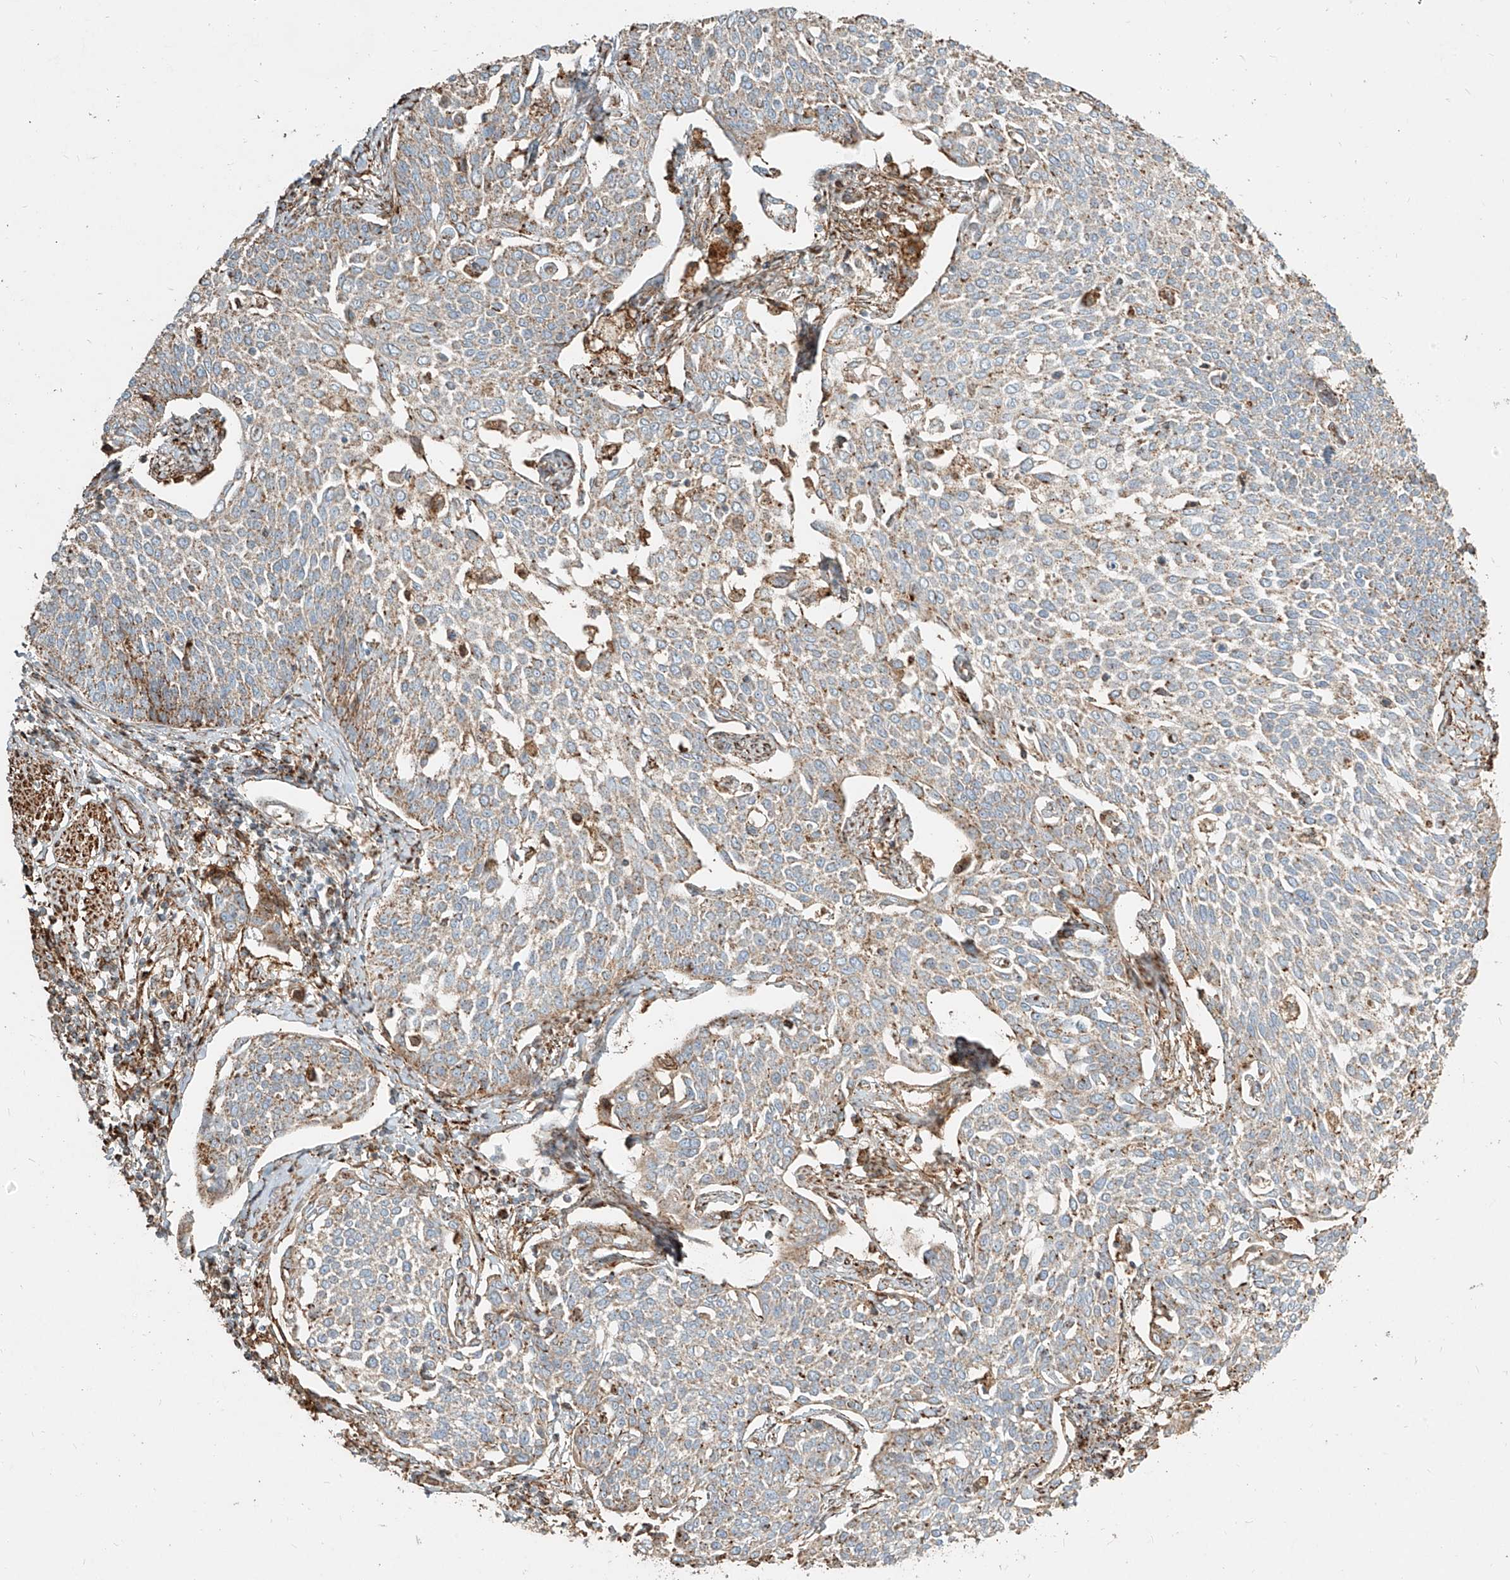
{"staining": {"intensity": "weak", "quantity": "<25%", "location": "cytoplasmic/membranous"}, "tissue": "cervical cancer", "cell_type": "Tumor cells", "image_type": "cancer", "snomed": [{"axis": "morphology", "description": "Squamous cell carcinoma, NOS"}, {"axis": "topography", "description": "Cervix"}], "caption": "IHC of cervical squamous cell carcinoma exhibits no positivity in tumor cells.", "gene": "MTX2", "patient": {"sex": "female", "age": 34}}